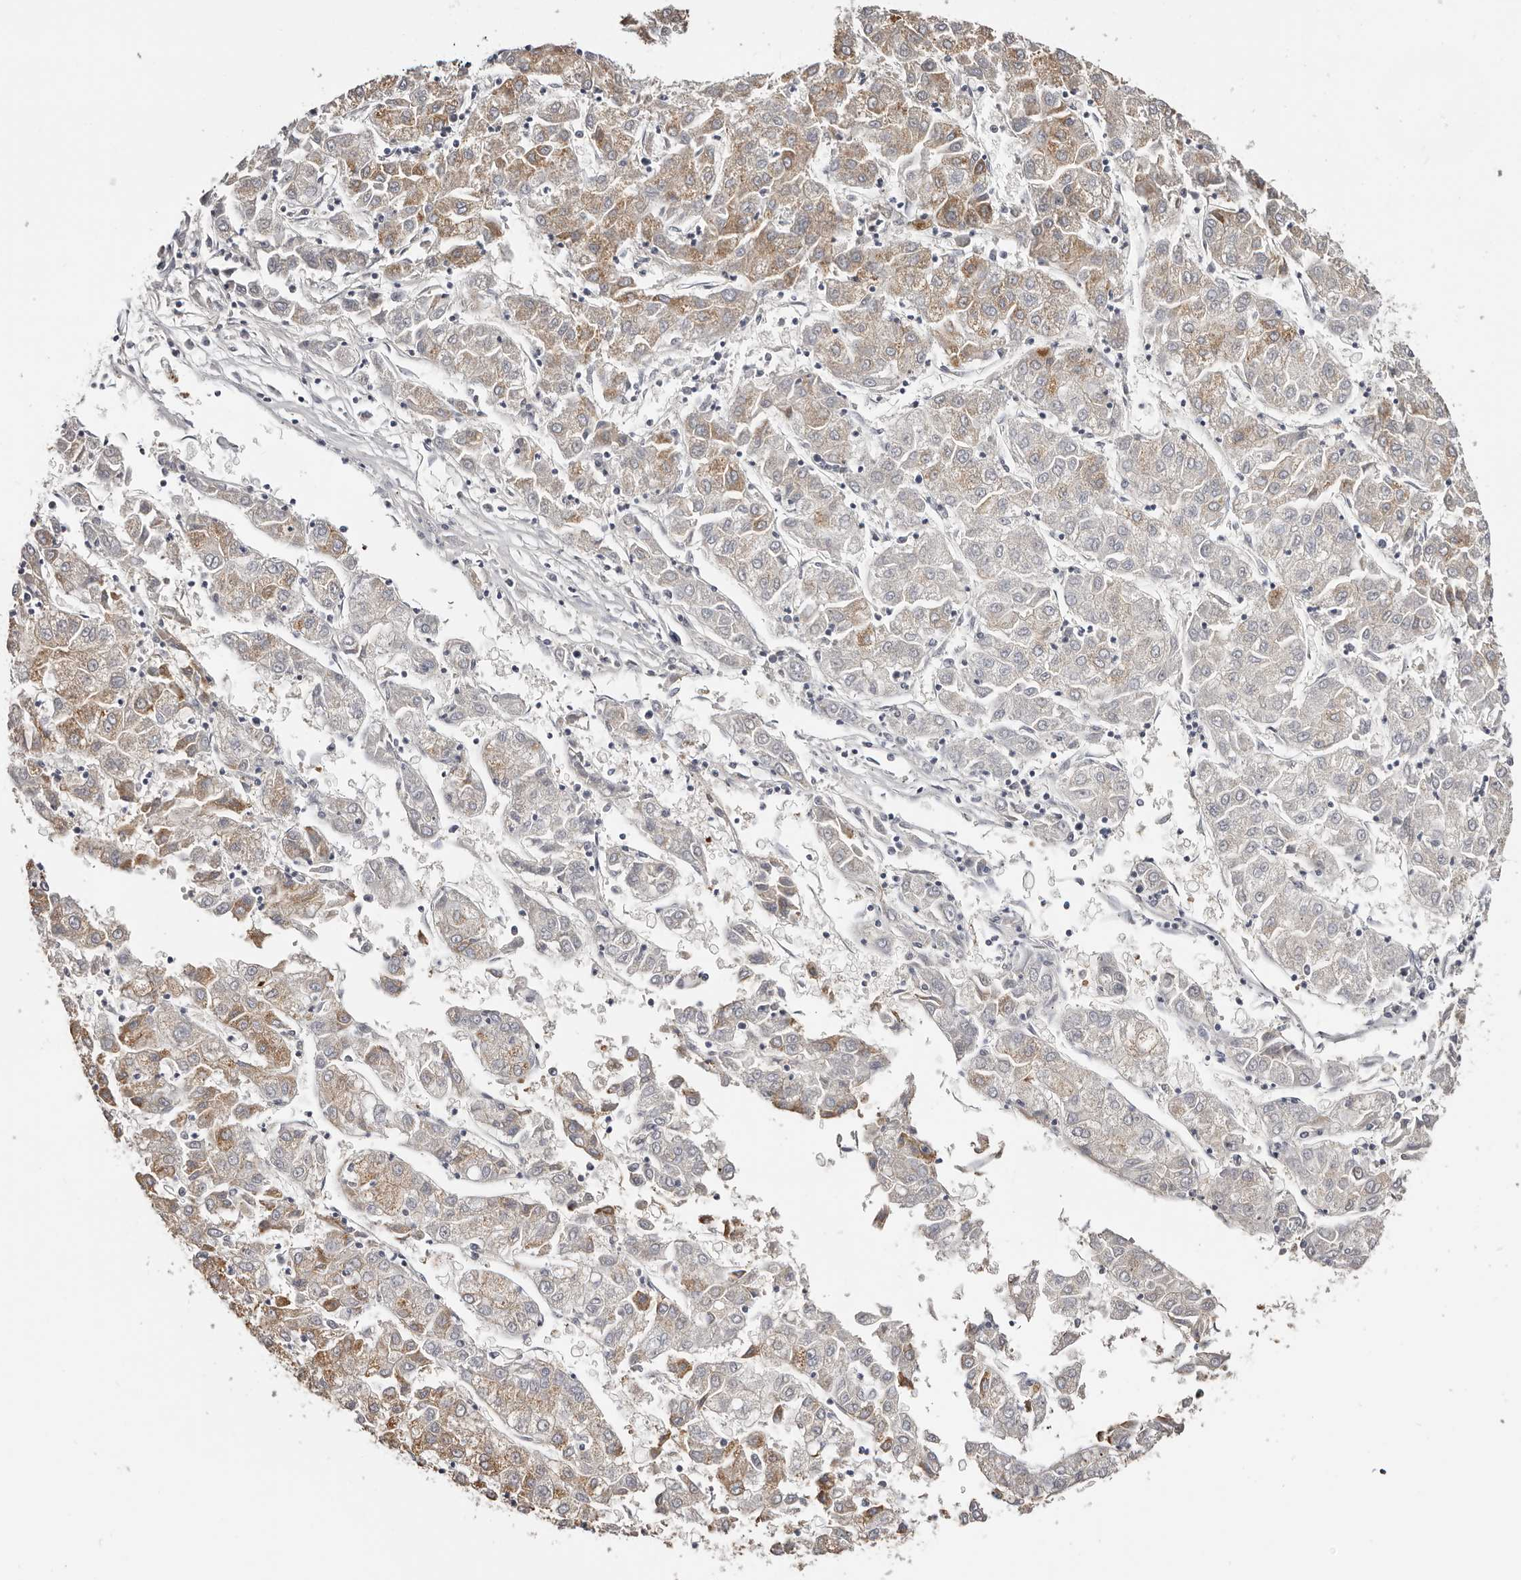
{"staining": {"intensity": "moderate", "quantity": ">75%", "location": "cytoplasmic/membranous"}, "tissue": "liver cancer", "cell_type": "Tumor cells", "image_type": "cancer", "snomed": [{"axis": "morphology", "description": "Carcinoma, Hepatocellular, NOS"}, {"axis": "topography", "description": "Liver"}], "caption": "A brown stain highlights moderate cytoplasmic/membranous positivity of a protein in liver hepatocellular carcinoma tumor cells. The staining was performed using DAB, with brown indicating positive protein expression. Nuclei are stained blue with hematoxylin.", "gene": "AKNAD1", "patient": {"sex": "male", "age": 72}}